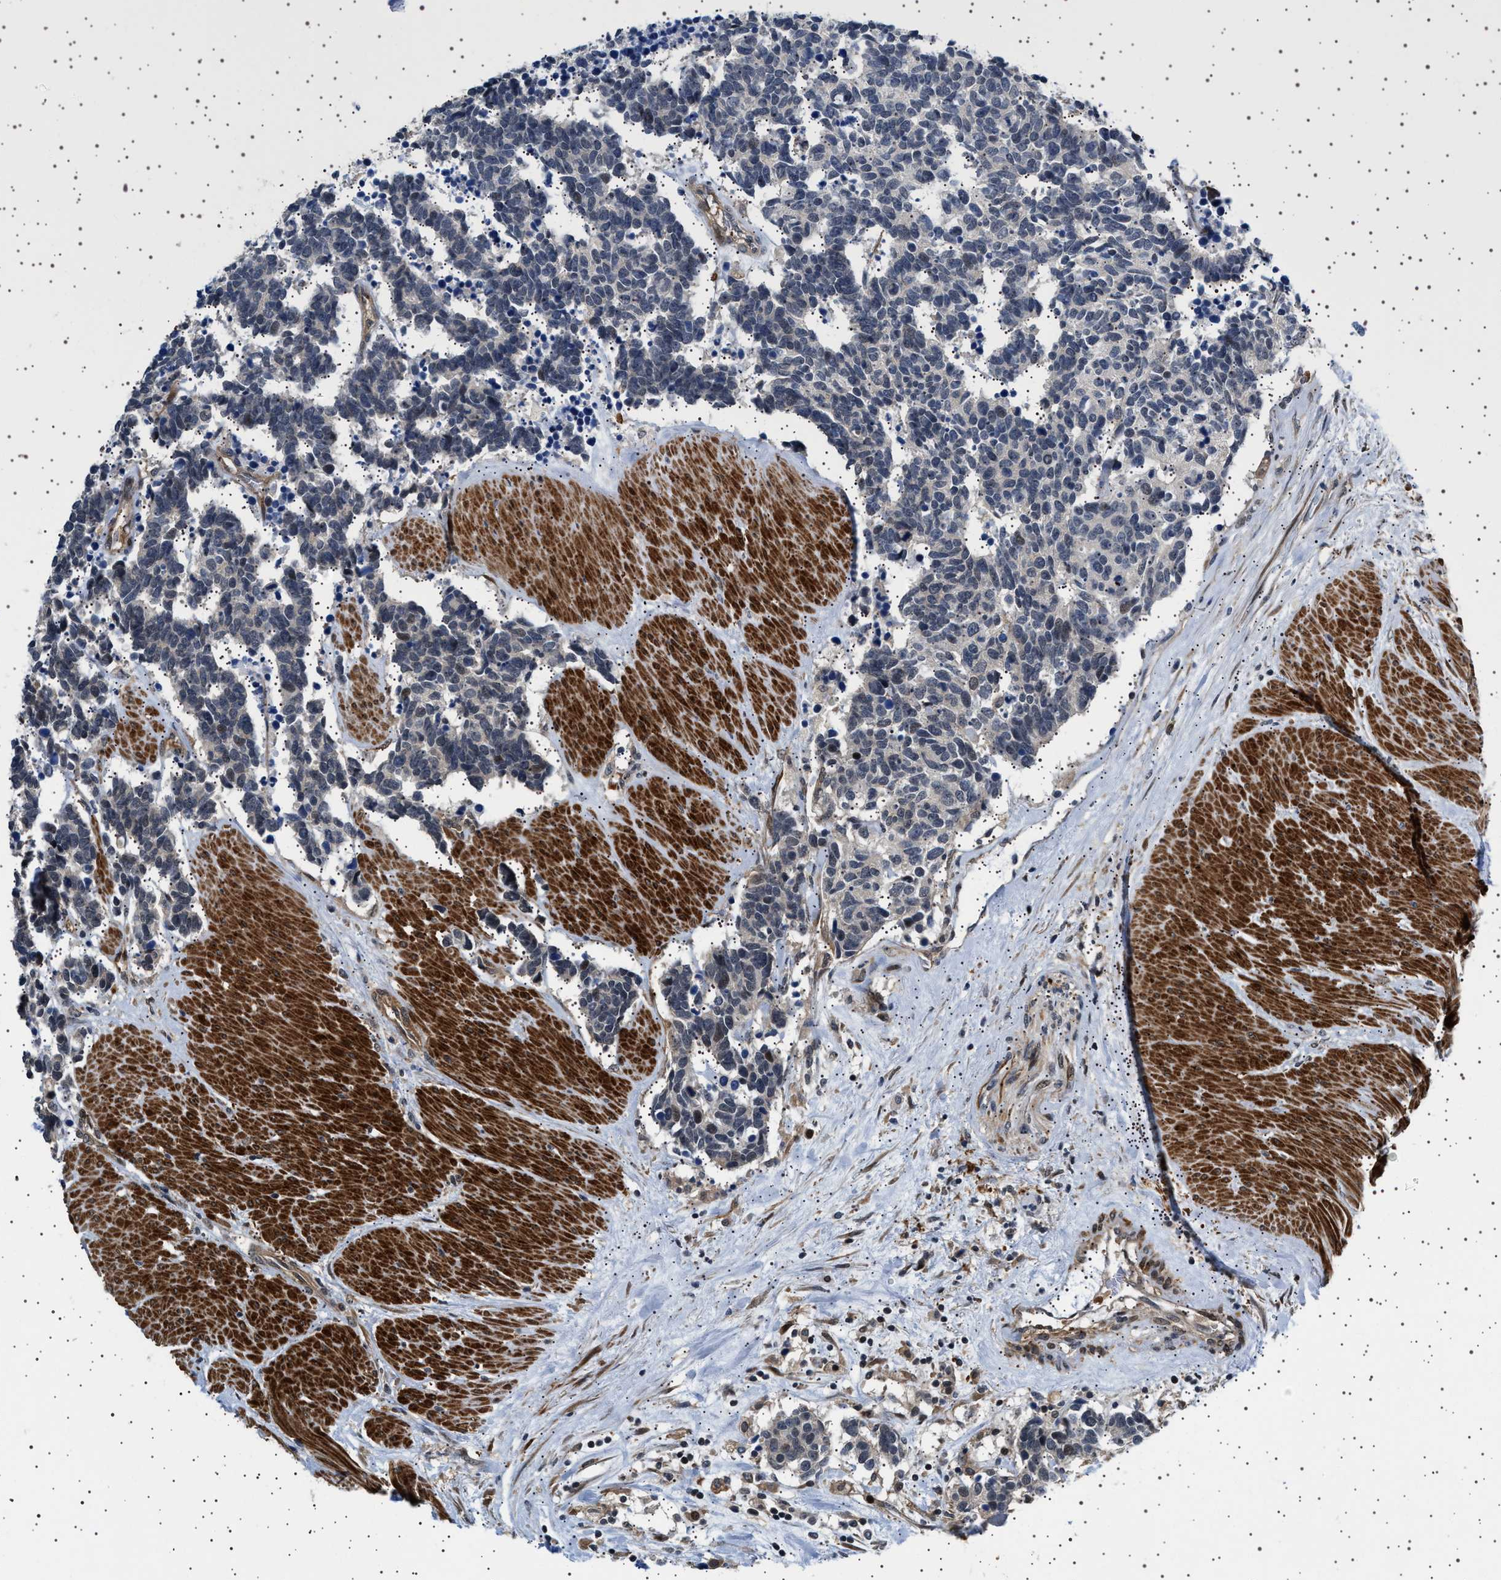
{"staining": {"intensity": "negative", "quantity": "none", "location": "none"}, "tissue": "carcinoid", "cell_type": "Tumor cells", "image_type": "cancer", "snomed": [{"axis": "morphology", "description": "Carcinoma, NOS"}, {"axis": "morphology", "description": "Carcinoid, malignant, NOS"}, {"axis": "topography", "description": "Urinary bladder"}], "caption": "The image reveals no staining of tumor cells in carcinoma. Brightfield microscopy of IHC stained with DAB (3,3'-diaminobenzidine) (brown) and hematoxylin (blue), captured at high magnification.", "gene": "BAG3", "patient": {"sex": "male", "age": 57}}